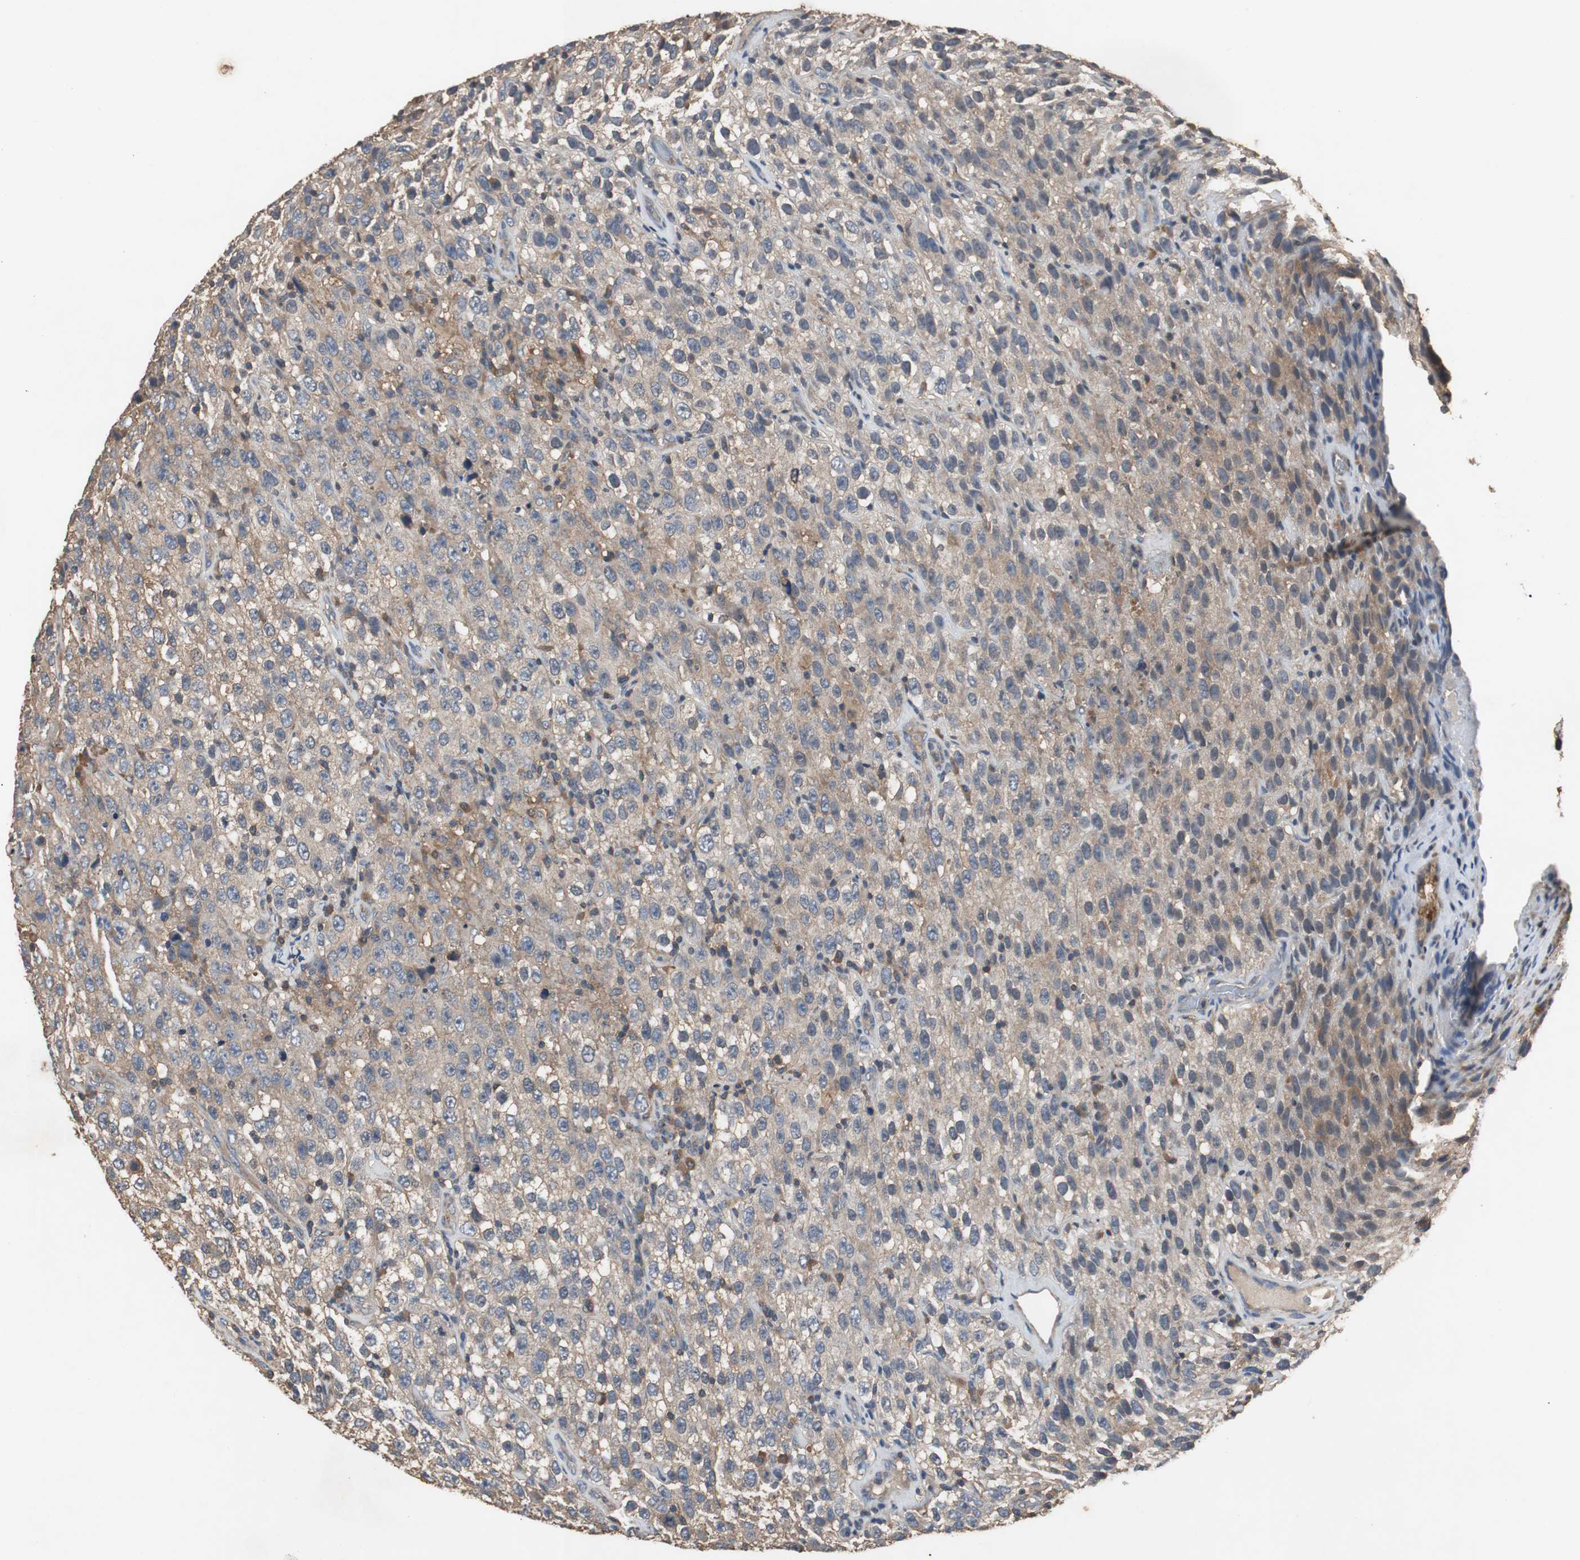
{"staining": {"intensity": "weak", "quantity": ">75%", "location": "cytoplasmic/membranous"}, "tissue": "testis cancer", "cell_type": "Tumor cells", "image_type": "cancer", "snomed": [{"axis": "morphology", "description": "Seminoma, NOS"}, {"axis": "topography", "description": "Testis"}], "caption": "A brown stain highlights weak cytoplasmic/membranous expression of a protein in human testis cancer (seminoma) tumor cells.", "gene": "TNFRSF14", "patient": {"sex": "male", "age": 52}}